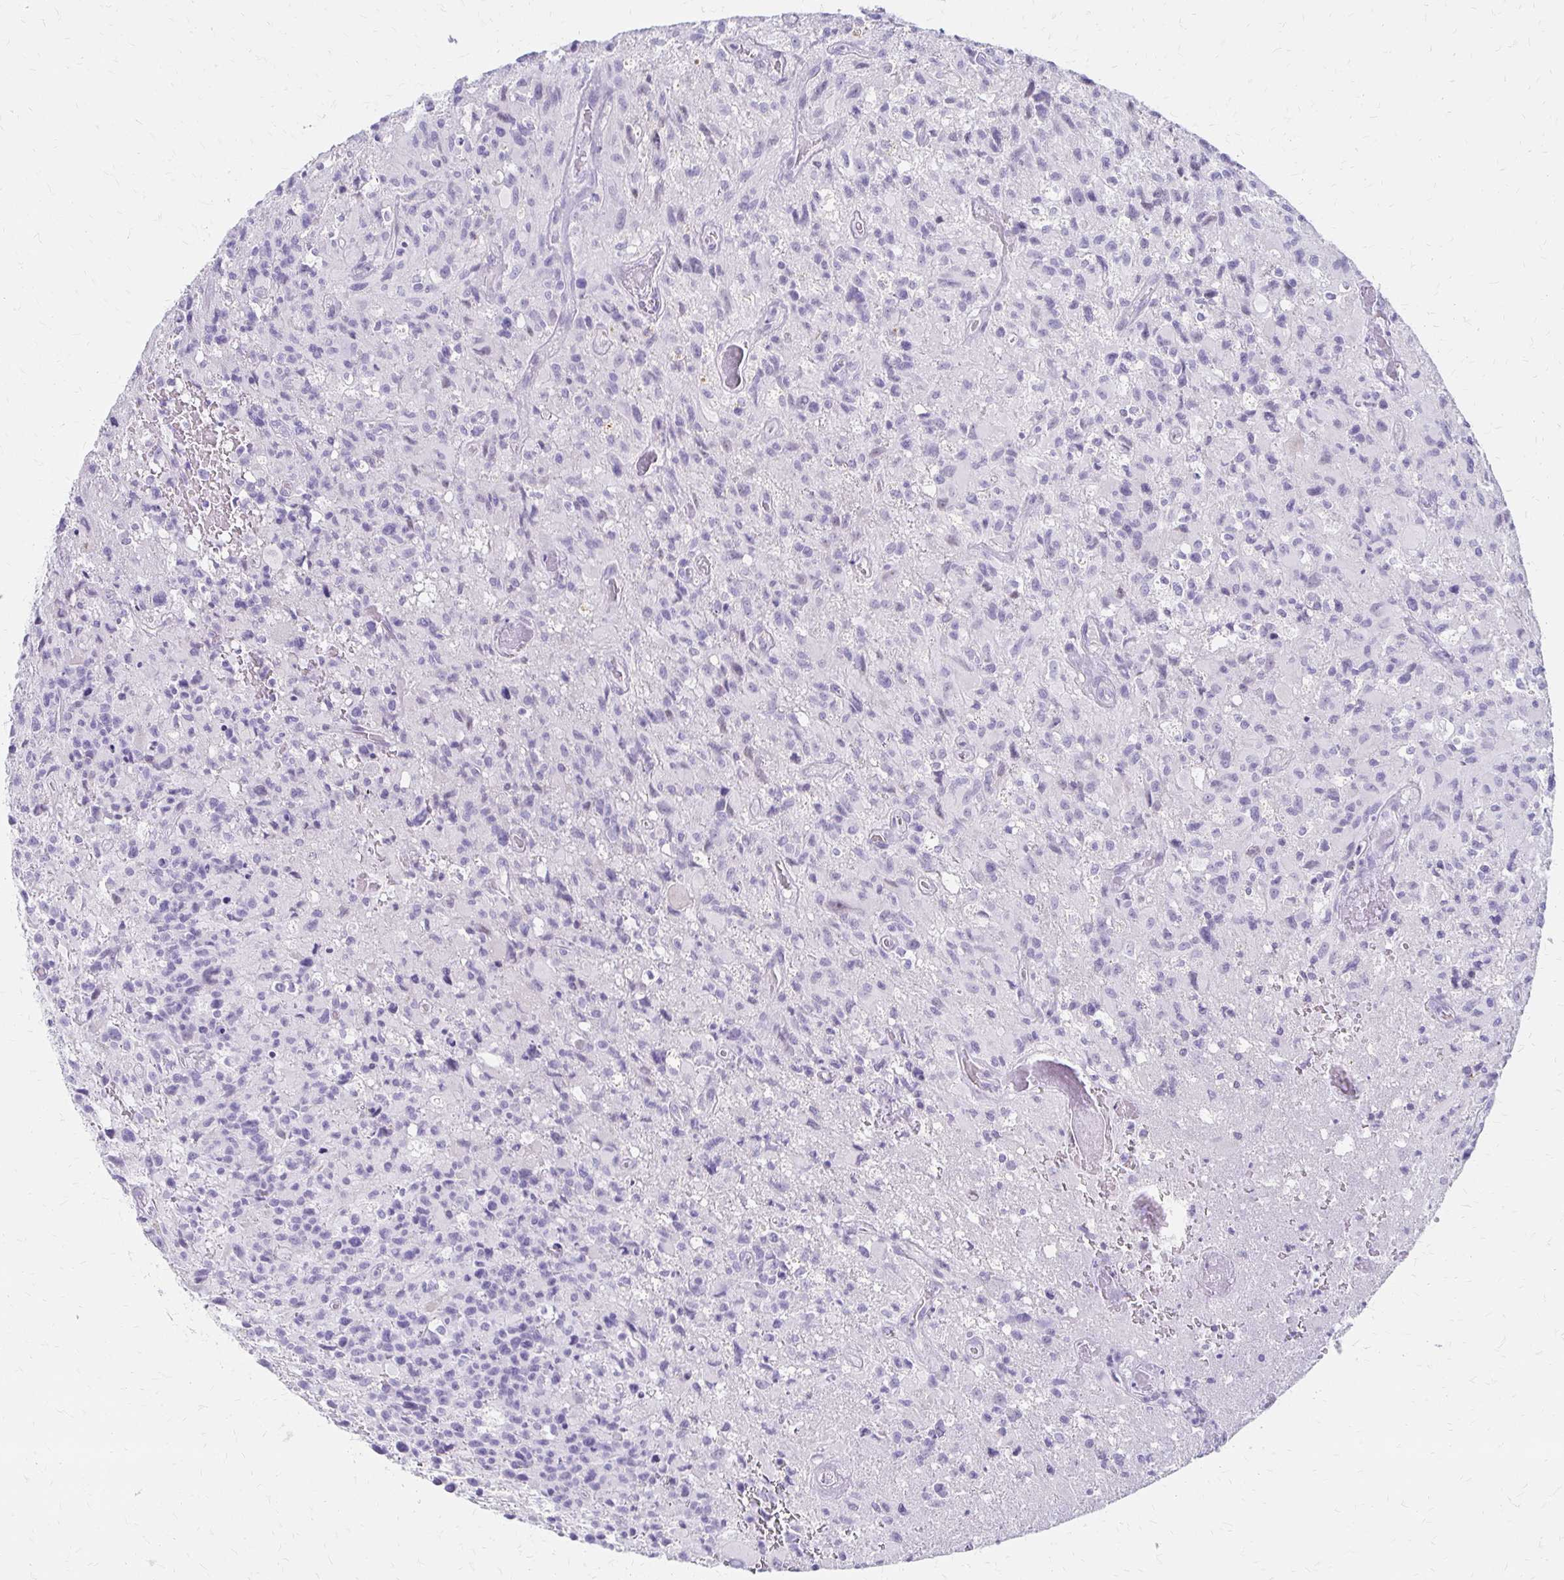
{"staining": {"intensity": "negative", "quantity": "none", "location": "none"}, "tissue": "glioma", "cell_type": "Tumor cells", "image_type": "cancer", "snomed": [{"axis": "morphology", "description": "Glioma, malignant, High grade"}, {"axis": "topography", "description": "Brain"}], "caption": "Immunohistochemistry histopathology image of neoplastic tissue: human malignant glioma (high-grade) stained with DAB (3,3'-diaminobenzidine) demonstrates no significant protein positivity in tumor cells.", "gene": "IVL", "patient": {"sex": "male", "age": 63}}